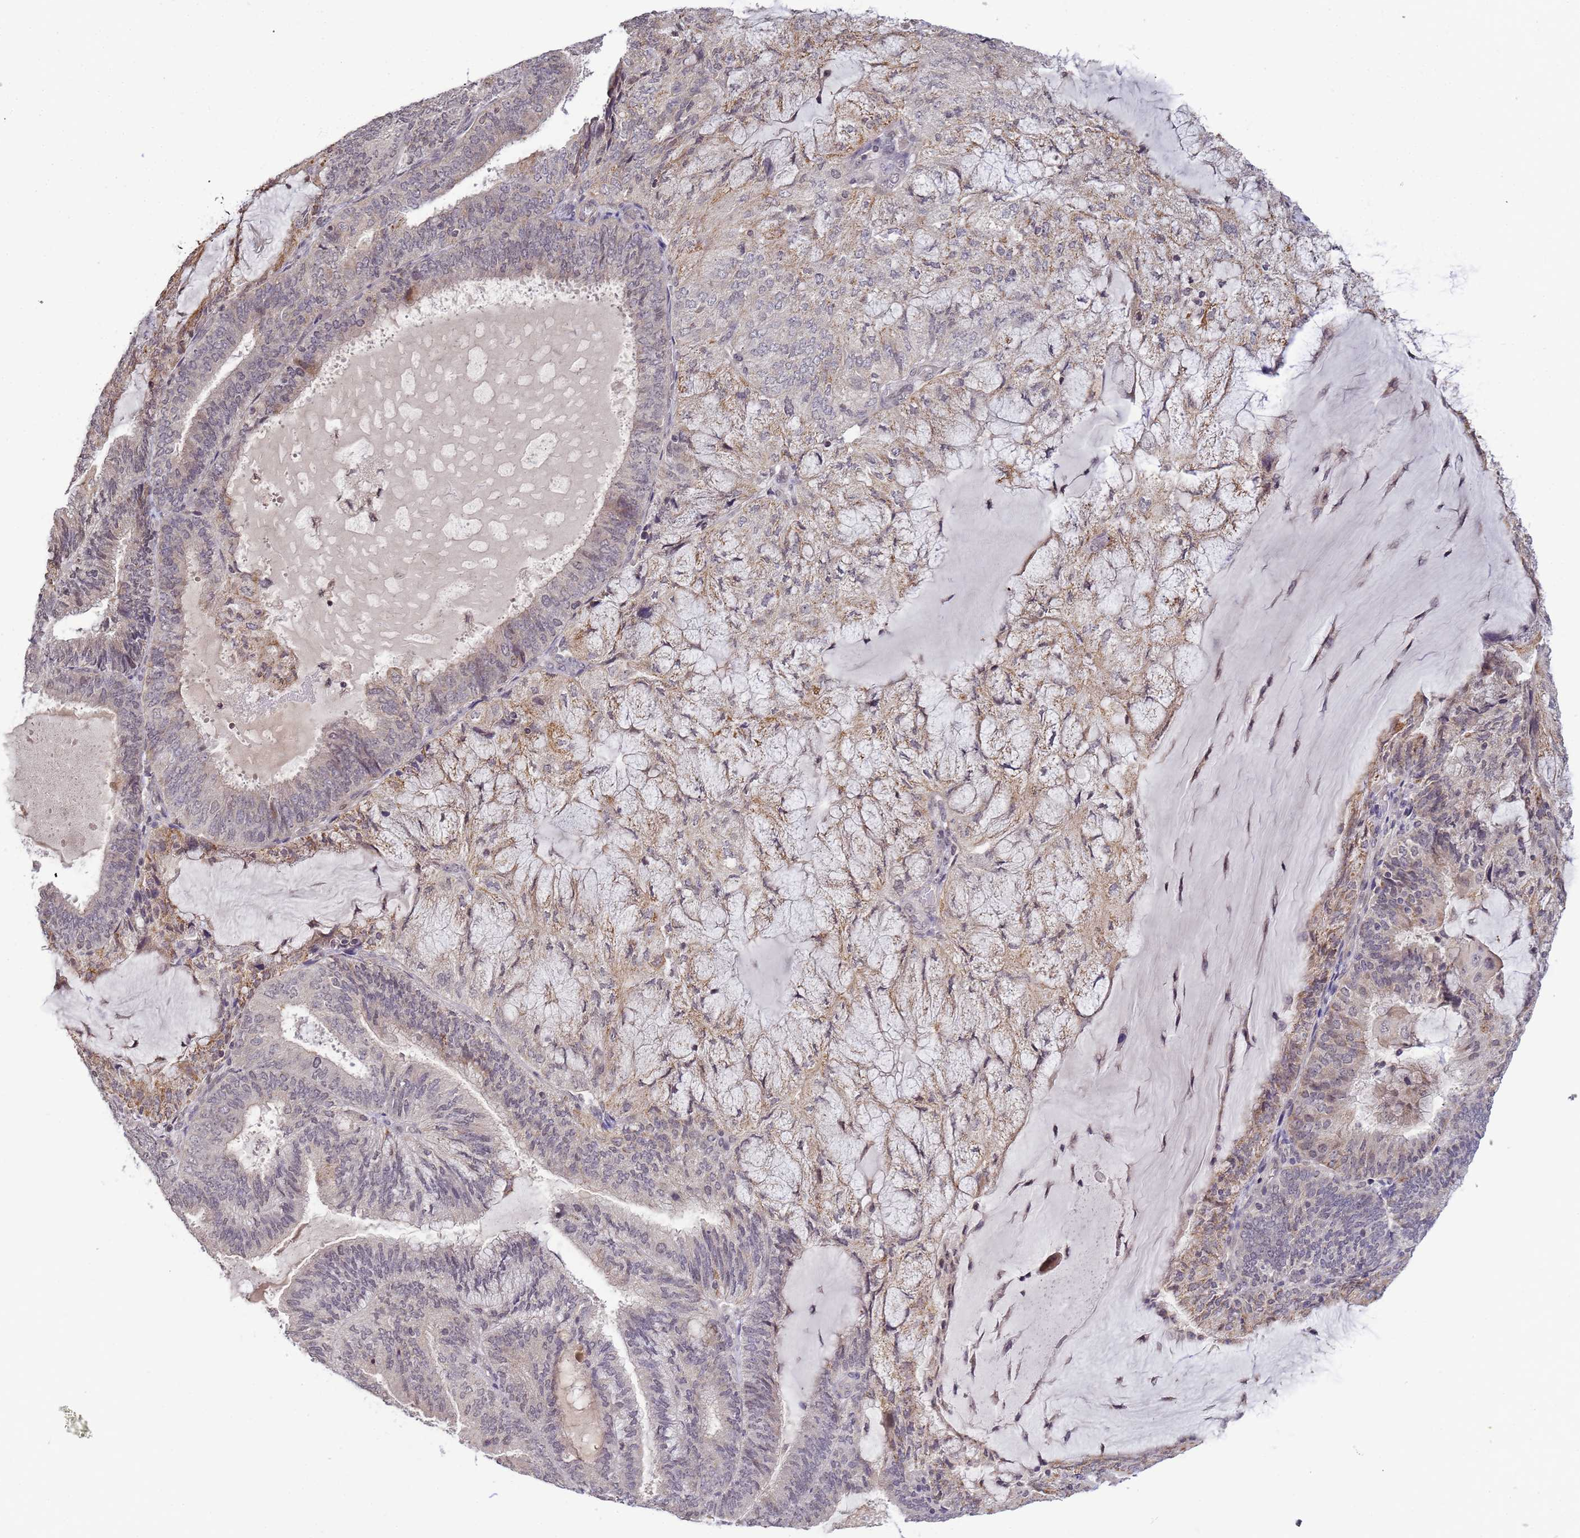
{"staining": {"intensity": "negative", "quantity": "none", "location": "none"}, "tissue": "endometrial cancer", "cell_type": "Tumor cells", "image_type": "cancer", "snomed": [{"axis": "morphology", "description": "Adenocarcinoma, NOS"}, {"axis": "topography", "description": "Endometrium"}], "caption": "Adenocarcinoma (endometrial) stained for a protein using immunohistochemistry shows no expression tumor cells.", "gene": "MYL7", "patient": {"sex": "female", "age": 81}}